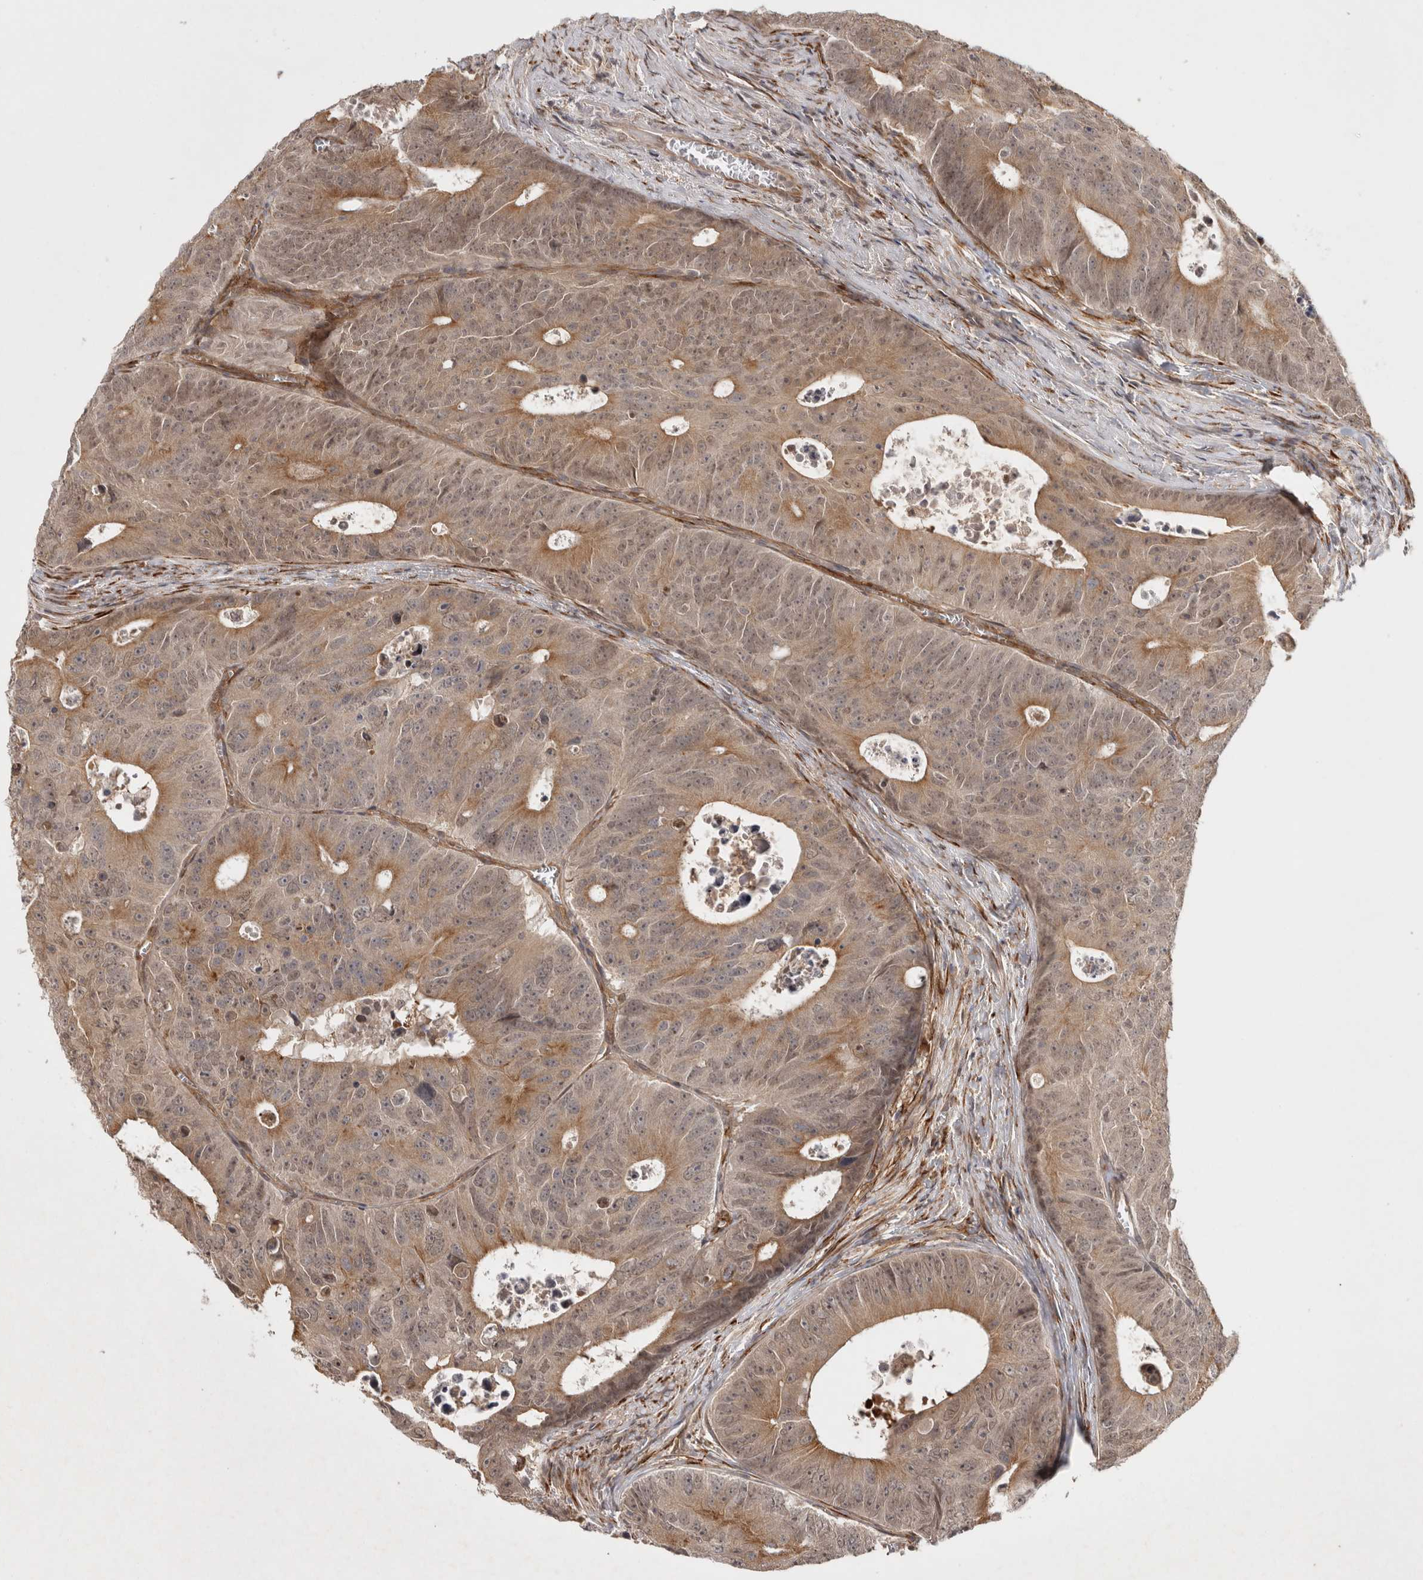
{"staining": {"intensity": "moderate", "quantity": ">75%", "location": "cytoplasmic/membranous"}, "tissue": "colorectal cancer", "cell_type": "Tumor cells", "image_type": "cancer", "snomed": [{"axis": "morphology", "description": "Adenocarcinoma, NOS"}, {"axis": "topography", "description": "Colon"}], "caption": "Moderate cytoplasmic/membranous expression is present in approximately >75% of tumor cells in colorectal cancer (adenocarcinoma).", "gene": "ZNF318", "patient": {"sex": "male", "age": 87}}